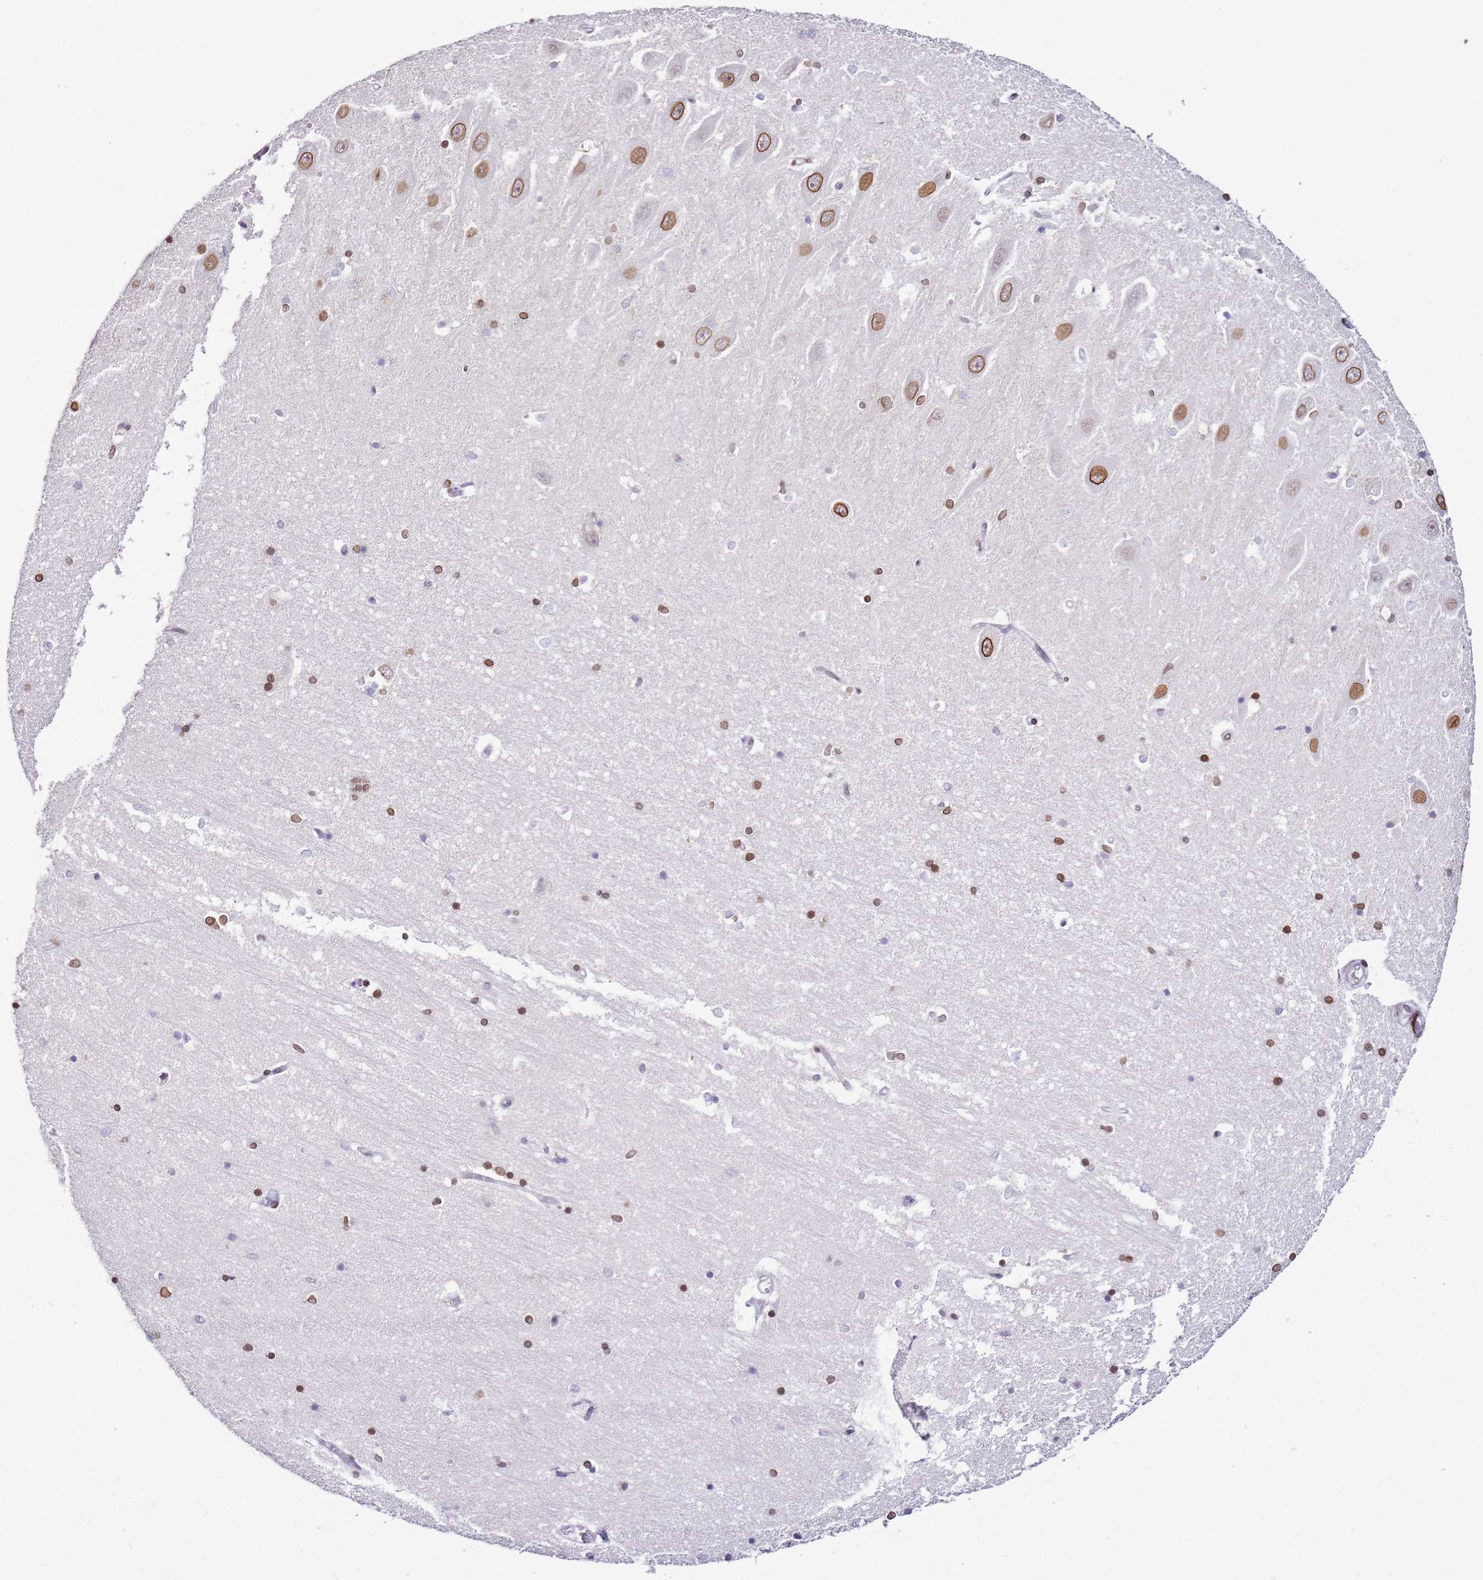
{"staining": {"intensity": "moderate", "quantity": "<25%", "location": "nuclear"}, "tissue": "hippocampus", "cell_type": "Glial cells", "image_type": "normal", "snomed": [{"axis": "morphology", "description": "Normal tissue, NOS"}, {"axis": "topography", "description": "Hippocampus"}], "caption": "Immunohistochemistry histopathology image of normal hippocampus: human hippocampus stained using immunohistochemistry (IHC) displays low levels of moderate protein expression localized specifically in the nuclear of glial cells, appearing as a nuclear brown color.", "gene": "POU6F1", "patient": {"sex": "male", "age": 45}}